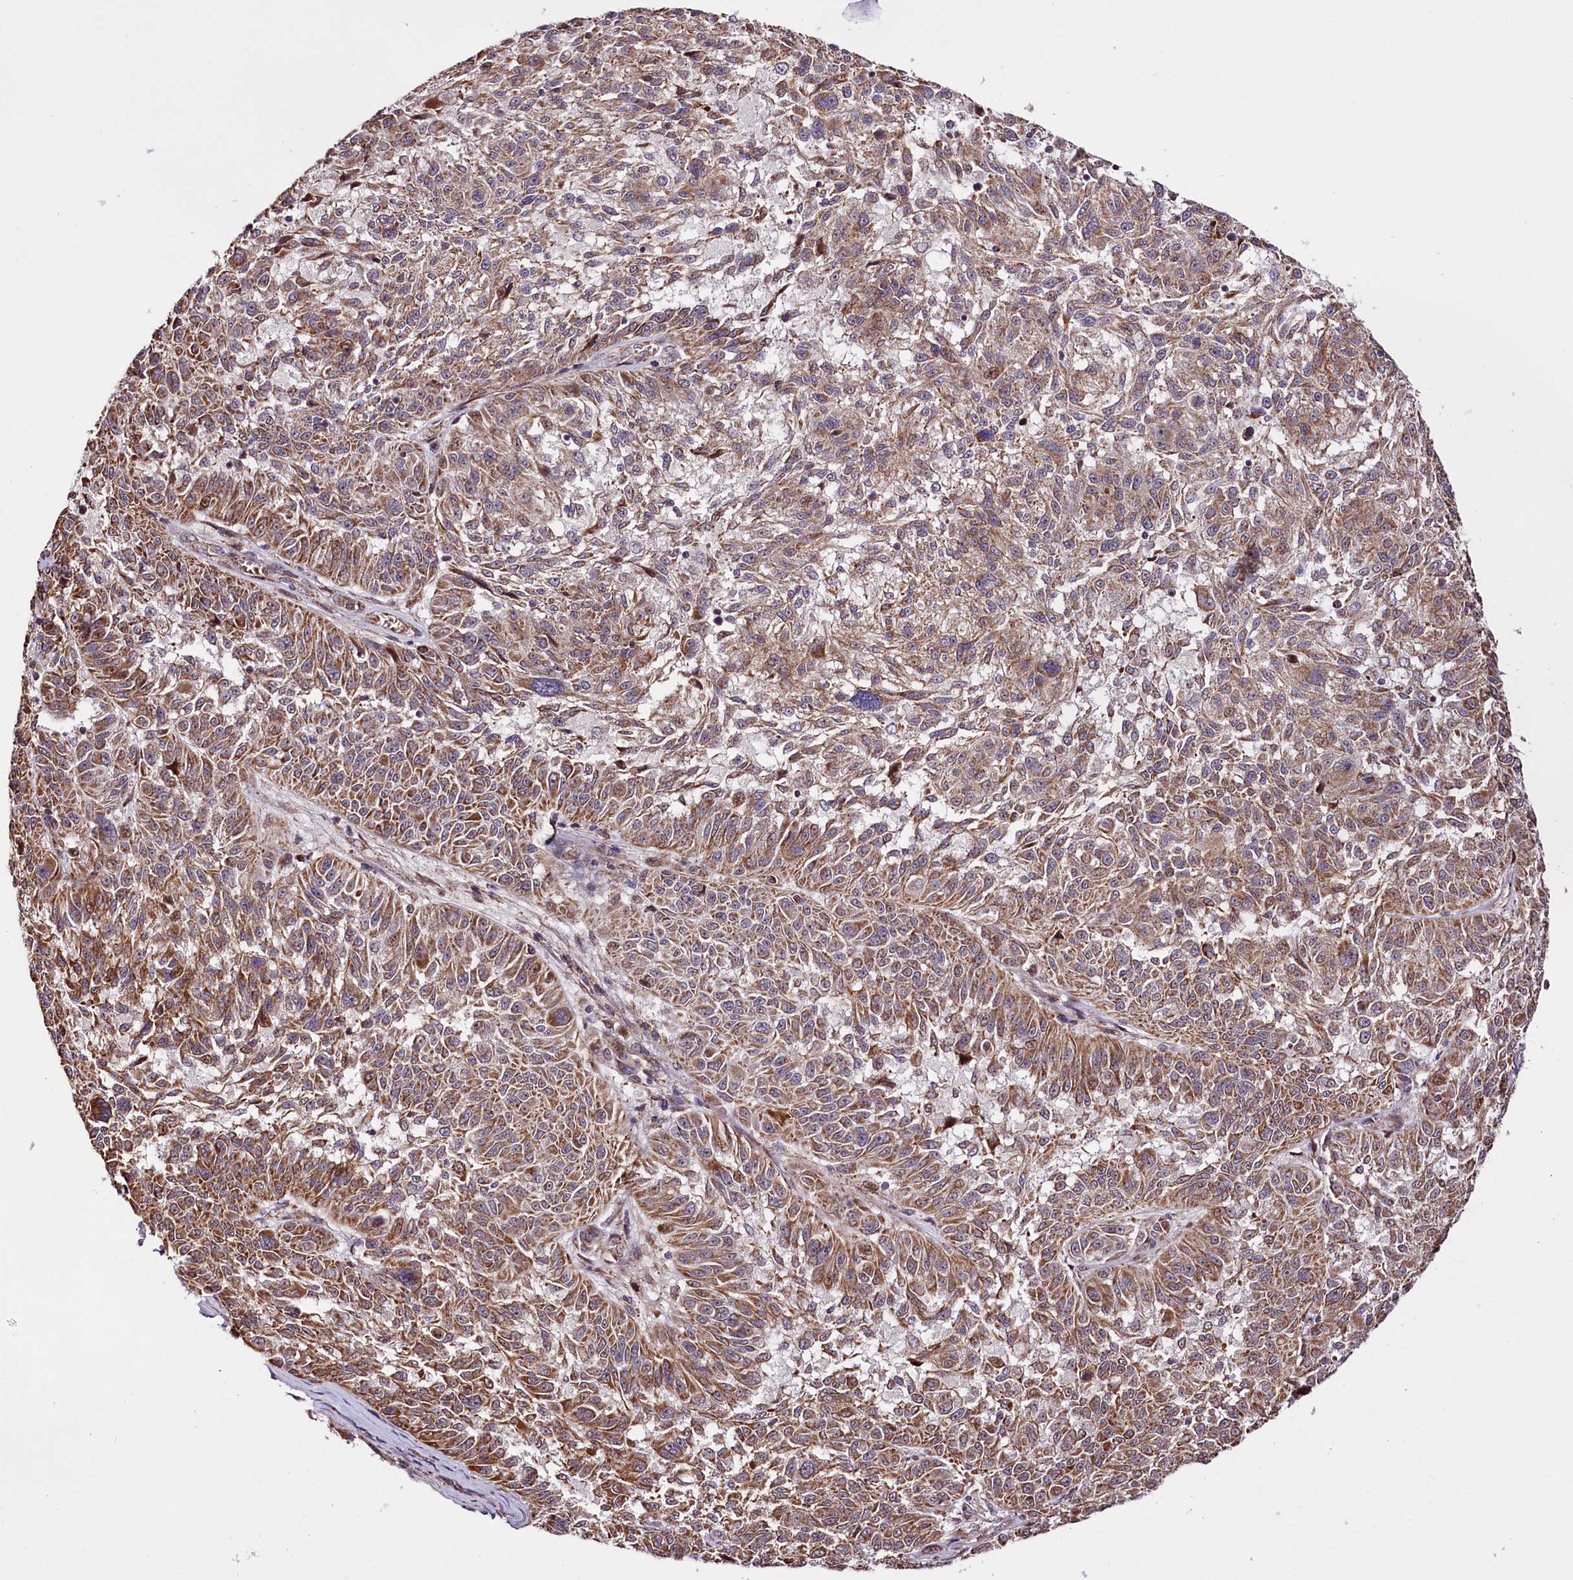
{"staining": {"intensity": "moderate", "quantity": ">75%", "location": "cytoplasmic/membranous"}, "tissue": "melanoma", "cell_type": "Tumor cells", "image_type": "cancer", "snomed": [{"axis": "morphology", "description": "Malignant melanoma, NOS"}, {"axis": "topography", "description": "Skin"}], "caption": "Malignant melanoma tissue shows moderate cytoplasmic/membranous expression in about >75% of tumor cells", "gene": "ST7", "patient": {"sex": "male", "age": 53}}